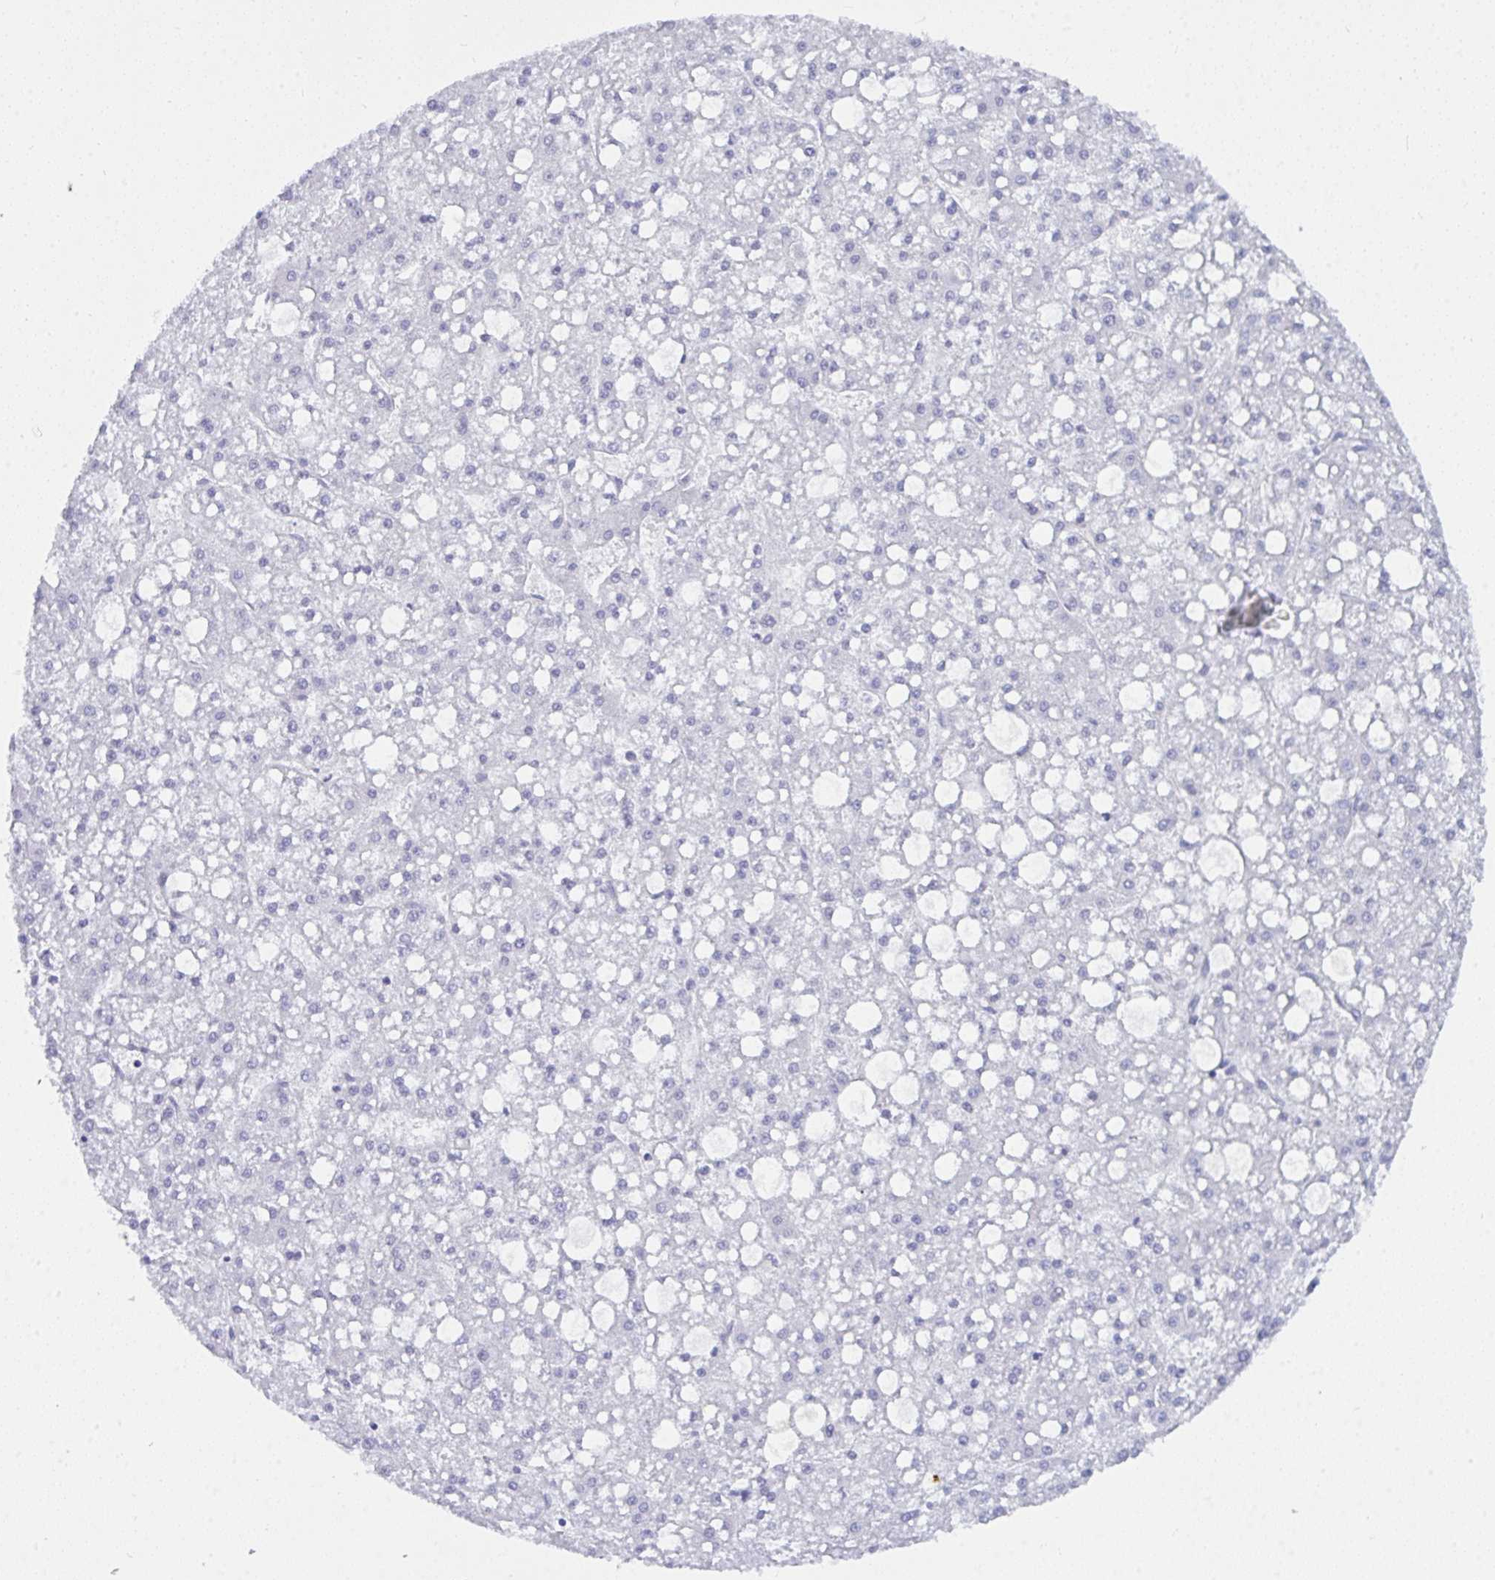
{"staining": {"intensity": "negative", "quantity": "none", "location": "none"}, "tissue": "liver cancer", "cell_type": "Tumor cells", "image_type": "cancer", "snomed": [{"axis": "morphology", "description": "Carcinoma, Hepatocellular, NOS"}, {"axis": "topography", "description": "Liver"}], "caption": "Tumor cells show no significant positivity in hepatocellular carcinoma (liver).", "gene": "GAB1", "patient": {"sex": "male", "age": 67}}